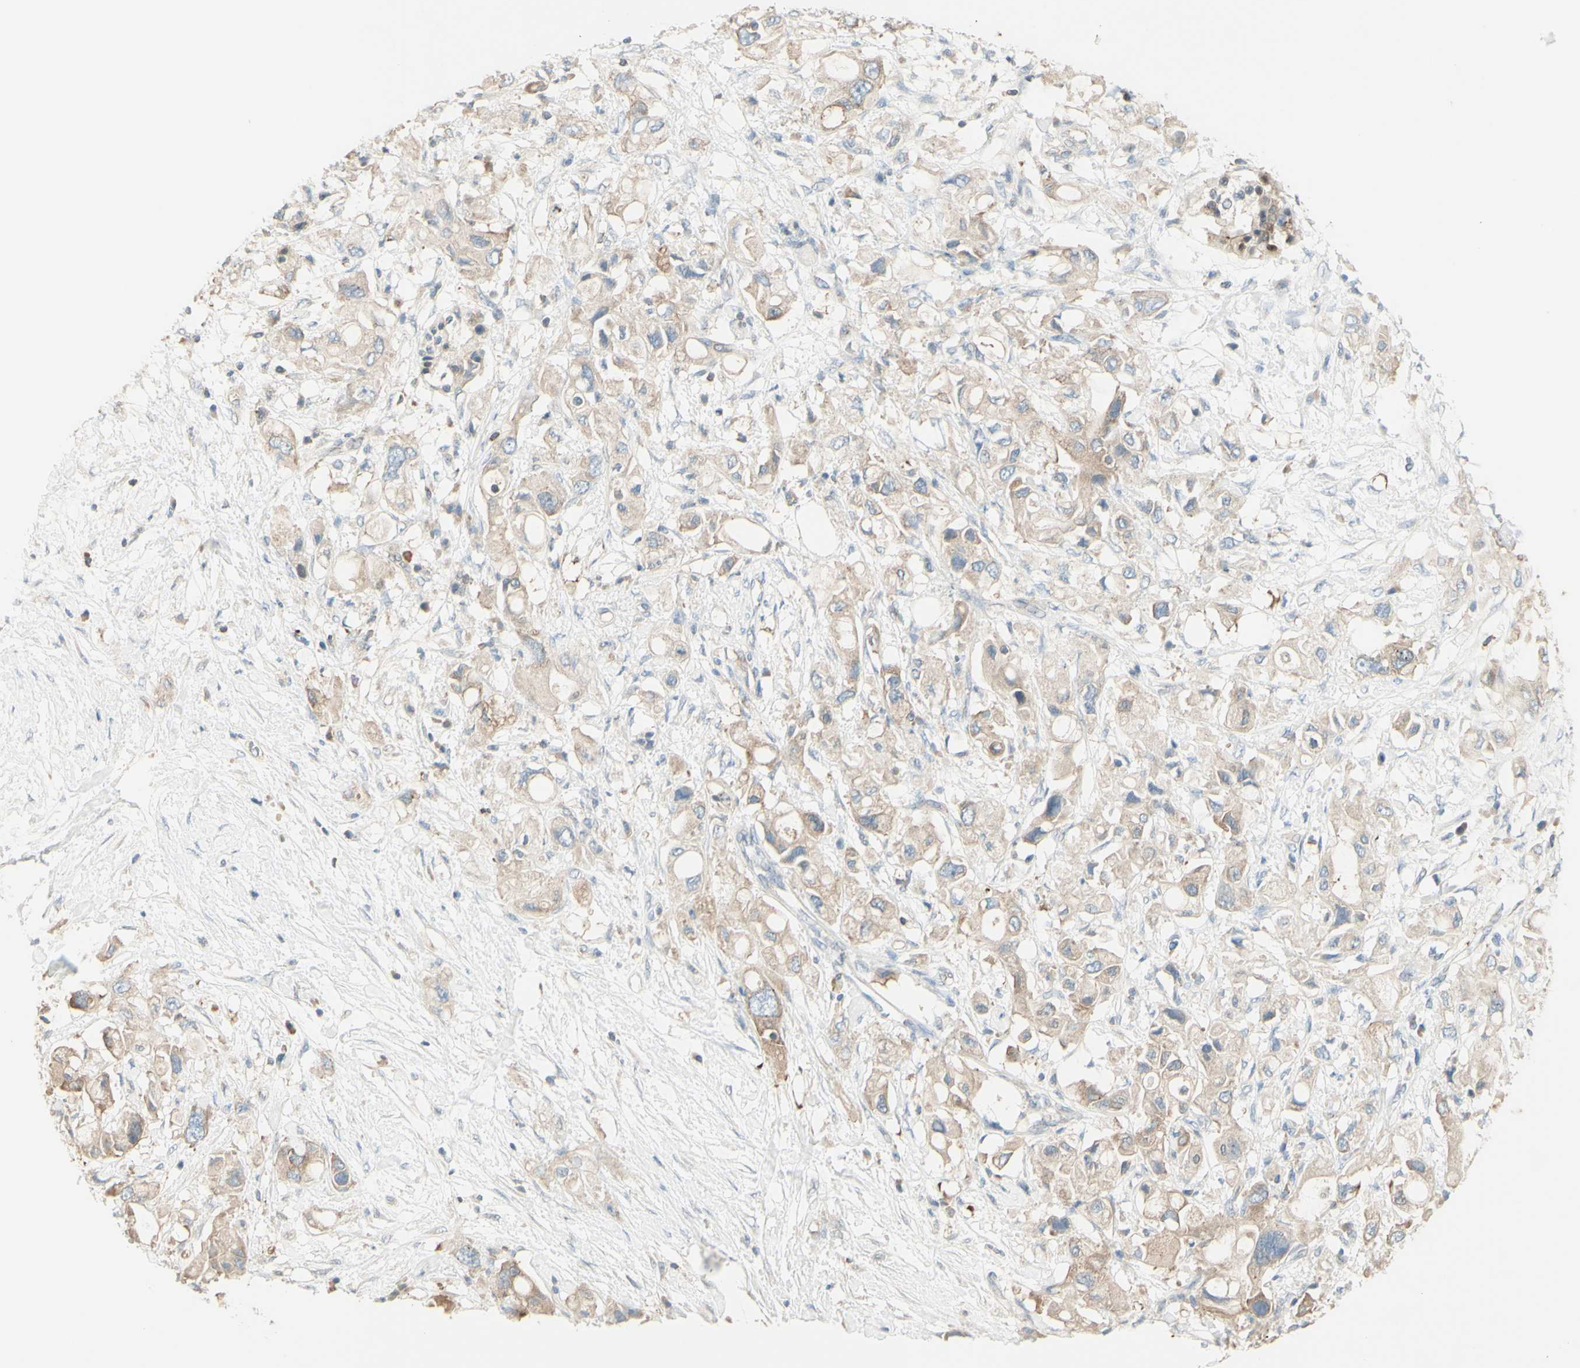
{"staining": {"intensity": "weak", "quantity": ">75%", "location": "cytoplasmic/membranous"}, "tissue": "pancreatic cancer", "cell_type": "Tumor cells", "image_type": "cancer", "snomed": [{"axis": "morphology", "description": "Adenocarcinoma, NOS"}, {"axis": "topography", "description": "Pancreas"}], "caption": "Protein analysis of pancreatic cancer (adenocarcinoma) tissue reveals weak cytoplasmic/membranous staining in about >75% of tumor cells. The protein is stained brown, and the nuclei are stained in blue (DAB IHC with brightfield microscopy, high magnification).", "gene": "MTM1", "patient": {"sex": "female", "age": 56}}